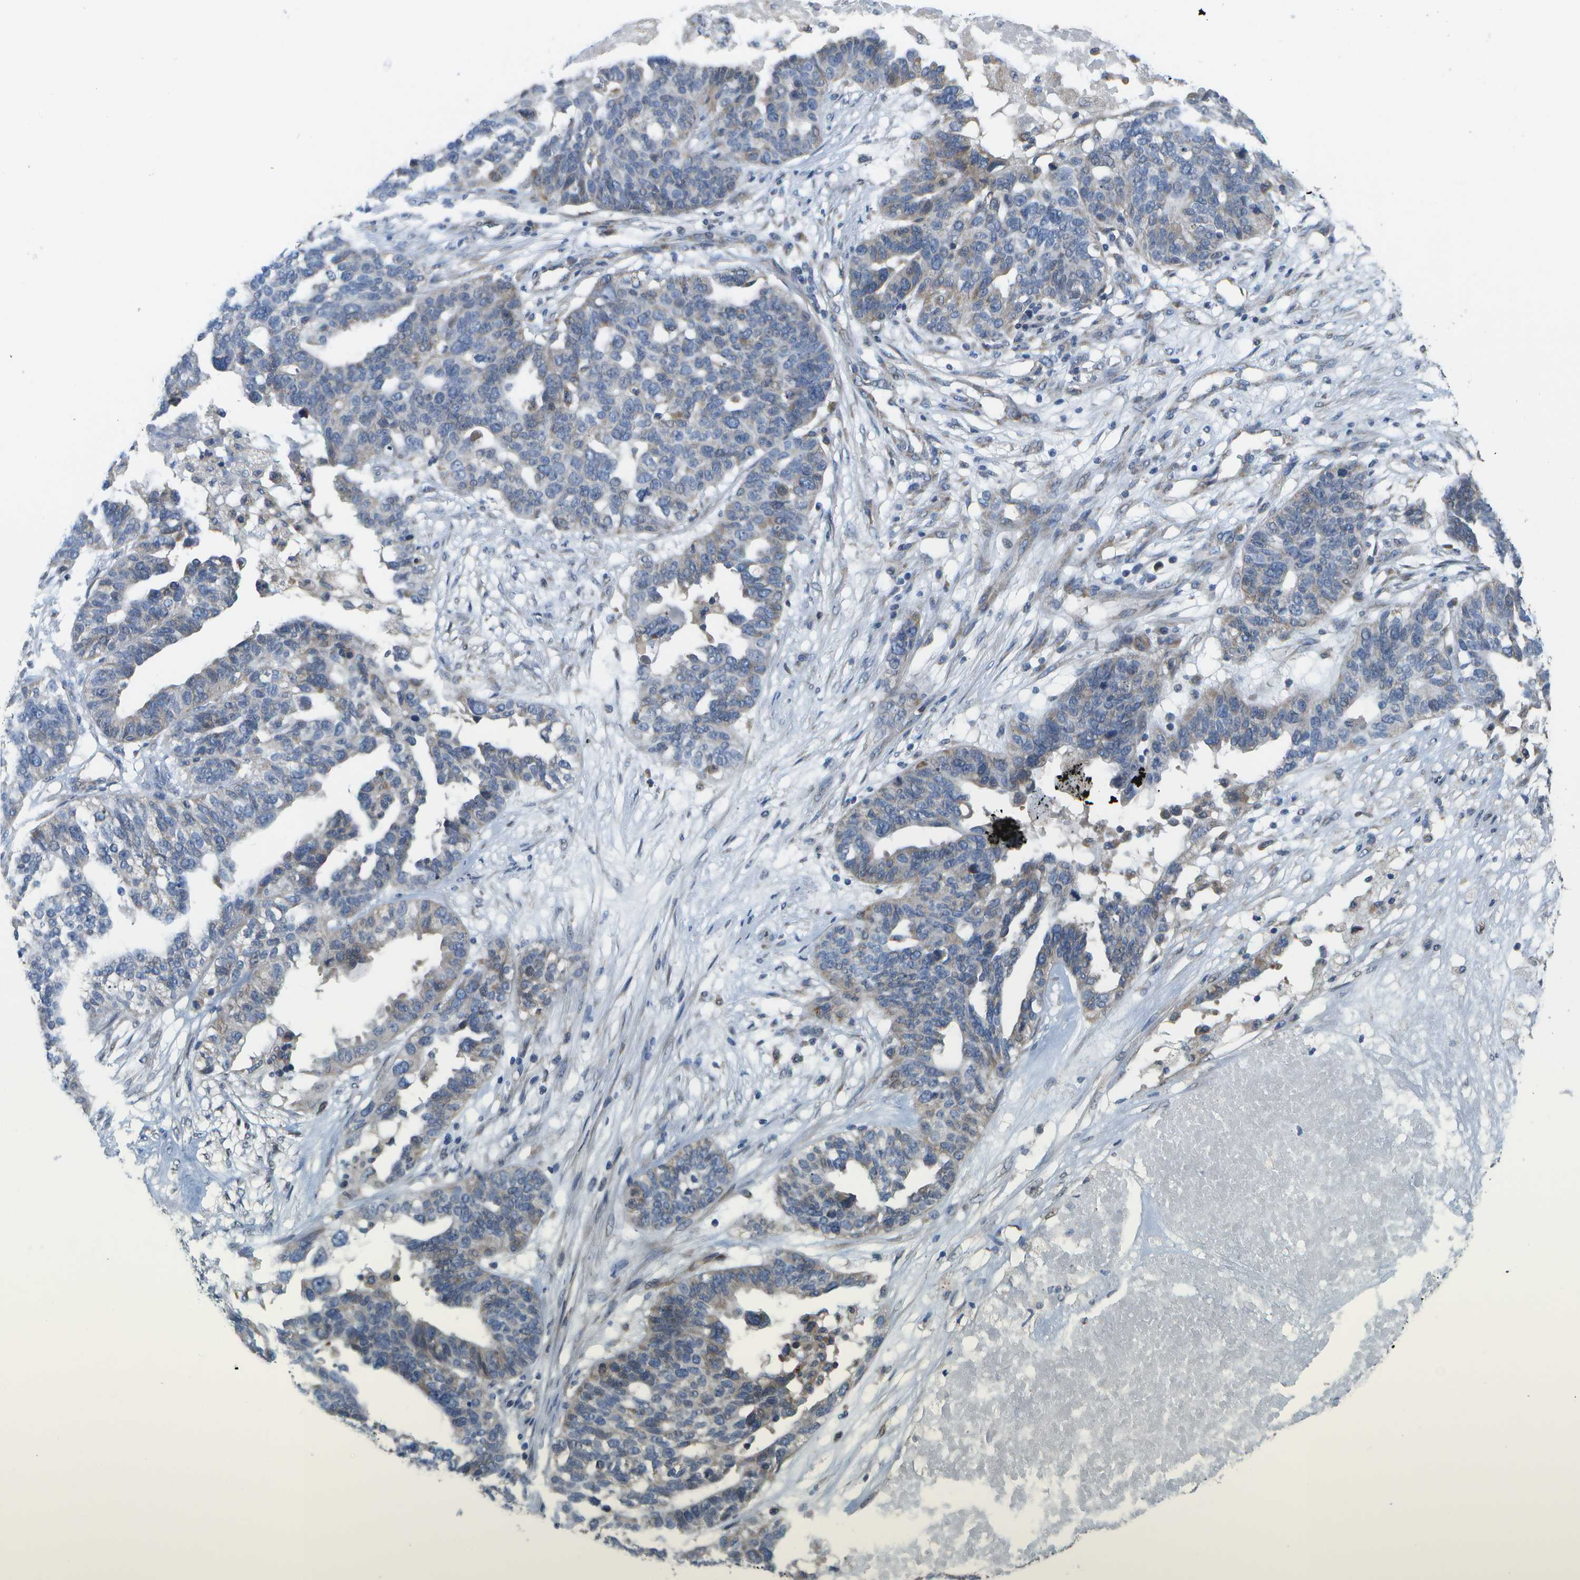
{"staining": {"intensity": "weak", "quantity": "25%-75%", "location": "cytoplasmic/membranous"}, "tissue": "ovarian cancer", "cell_type": "Tumor cells", "image_type": "cancer", "snomed": [{"axis": "morphology", "description": "Cystadenocarcinoma, serous, NOS"}, {"axis": "topography", "description": "Ovary"}], "caption": "Protein staining displays weak cytoplasmic/membranous staining in about 25%-75% of tumor cells in ovarian serous cystadenocarcinoma.", "gene": "HADHA", "patient": {"sex": "female", "age": 59}}